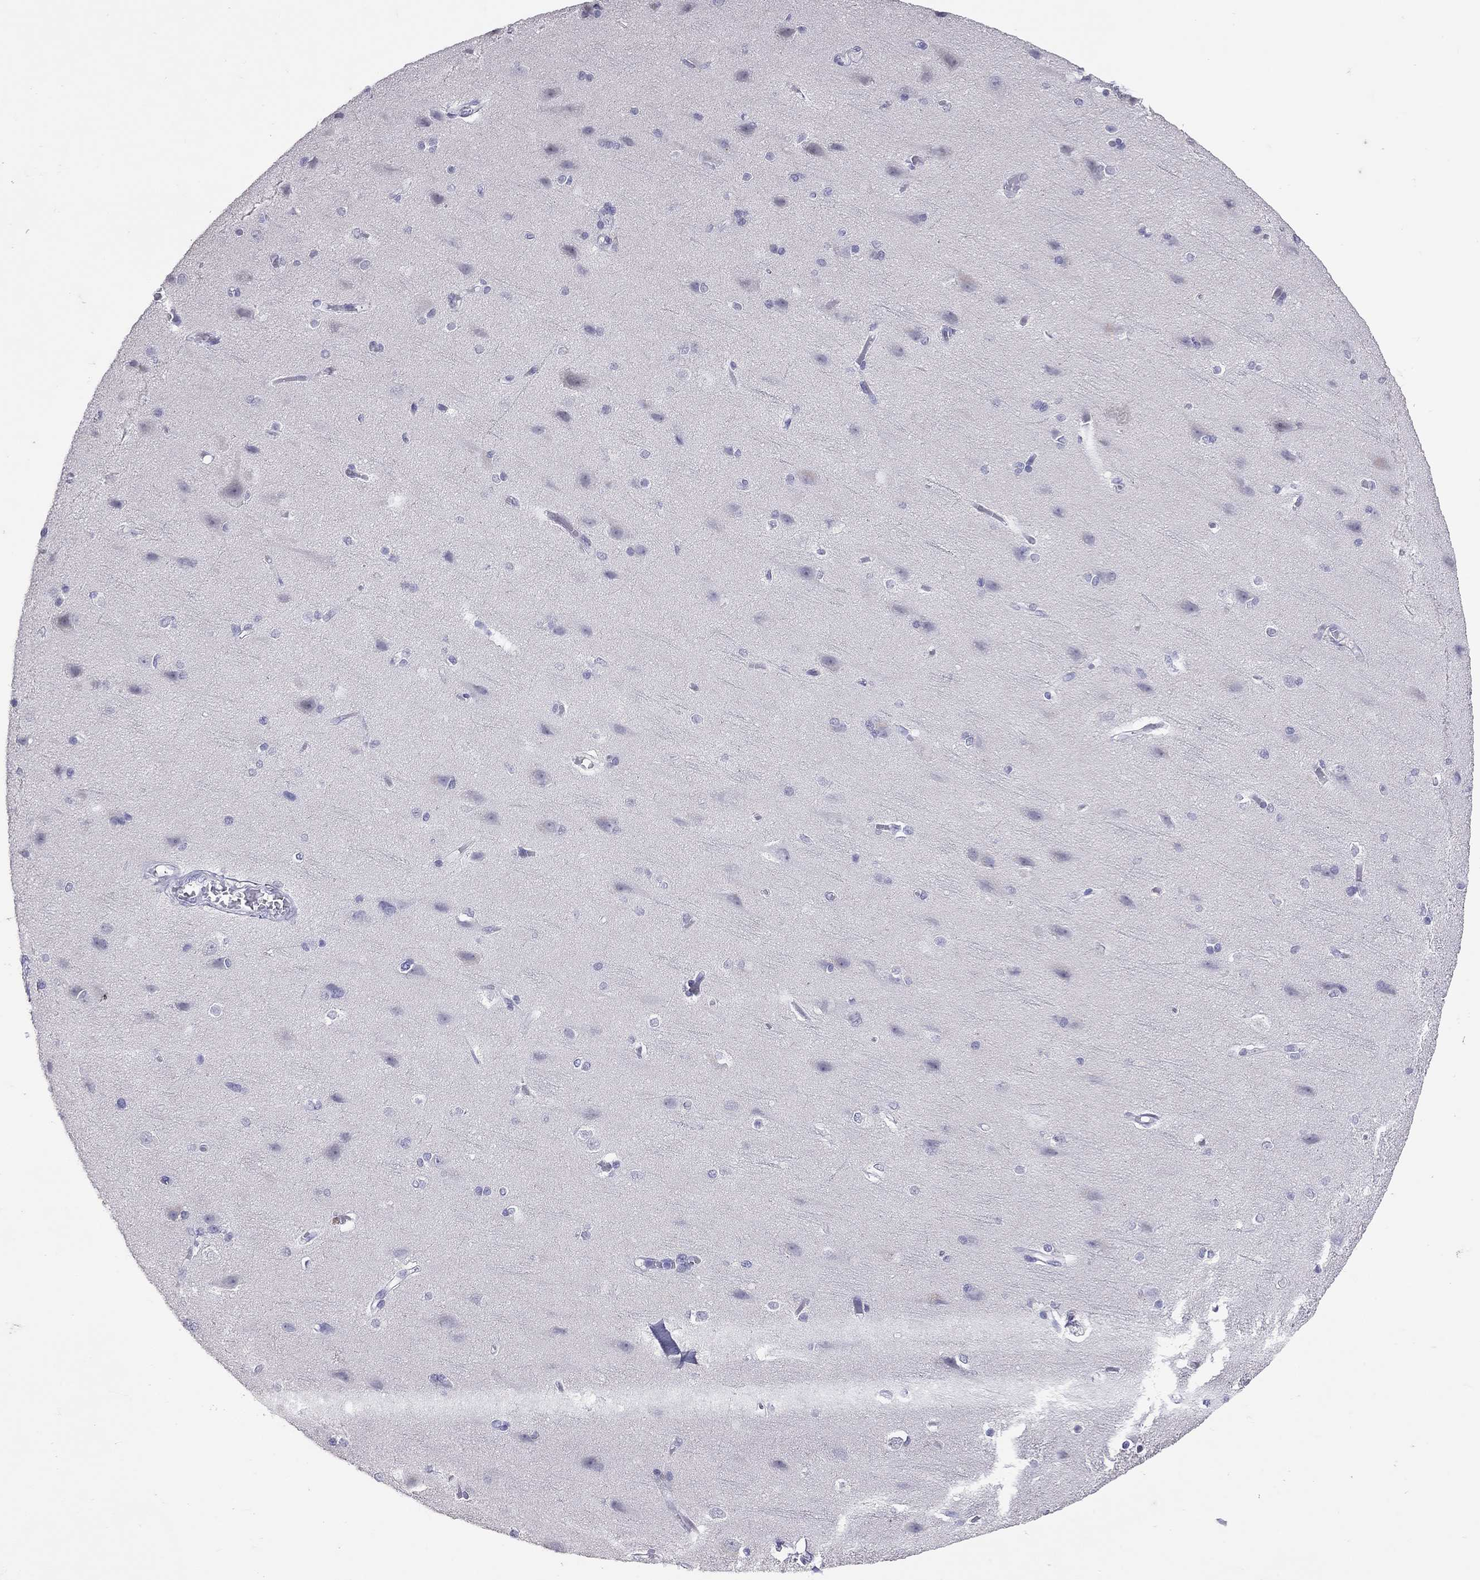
{"staining": {"intensity": "negative", "quantity": "none", "location": "none"}, "tissue": "cerebral cortex", "cell_type": "Endothelial cells", "image_type": "normal", "snomed": [{"axis": "morphology", "description": "Normal tissue, NOS"}, {"axis": "topography", "description": "Cerebral cortex"}], "caption": "This is an immunohistochemistry micrograph of normal human cerebral cortex. There is no staining in endothelial cells.", "gene": "SLAMF1", "patient": {"sex": "male", "age": 37}}